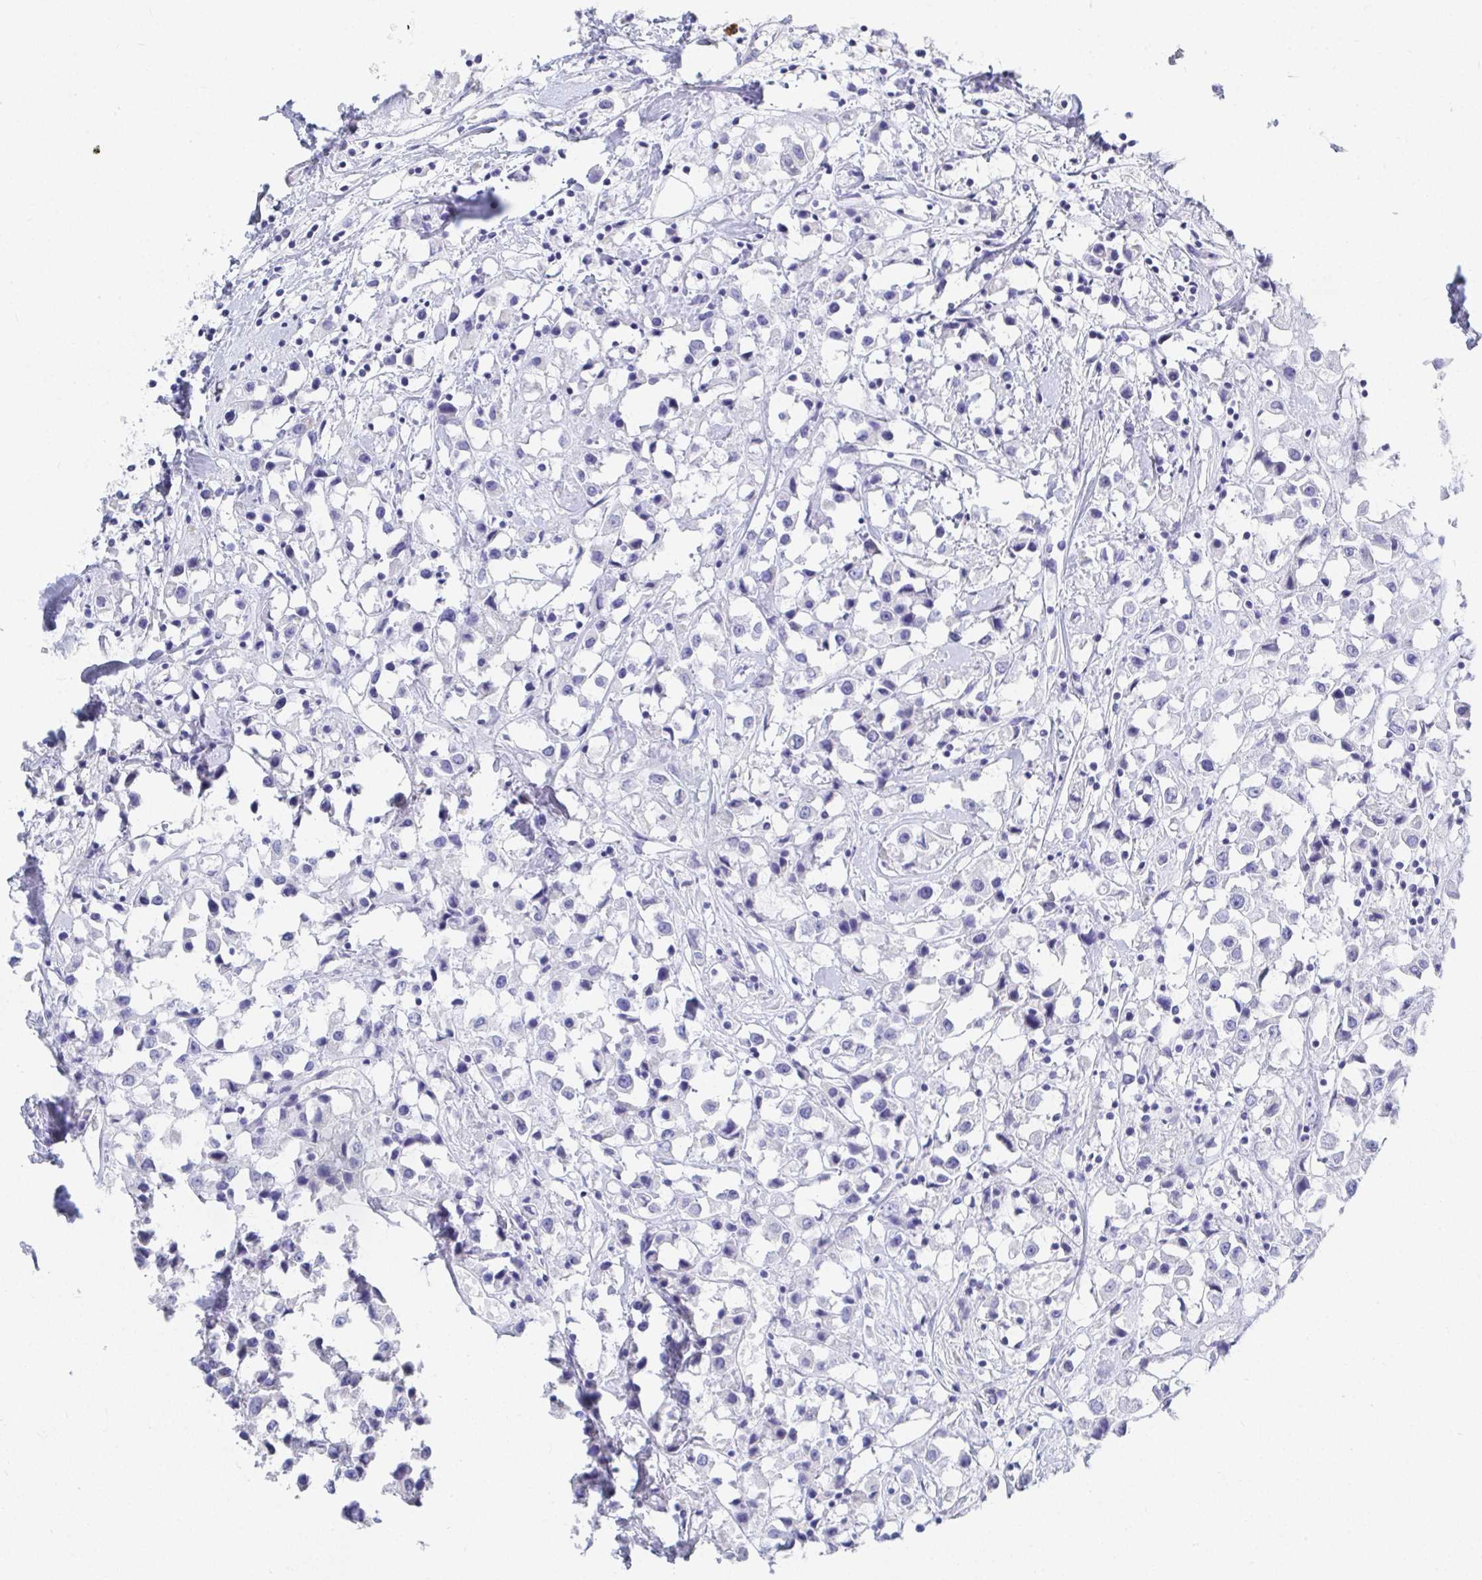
{"staining": {"intensity": "negative", "quantity": "none", "location": "none"}, "tissue": "breast cancer", "cell_type": "Tumor cells", "image_type": "cancer", "snomed": [{"axis": "morphology", "description": "Duct carcinoma"}, {"axis": "topography", "description": "Breast"}], "caption": "This is an immunohistochemistry (IHC) micrograph of breast intraductal carcinoma. There is no positivity in tumor cells.", "gene": "GRIA1", "patient": {"sex": "female", "age": 61}}